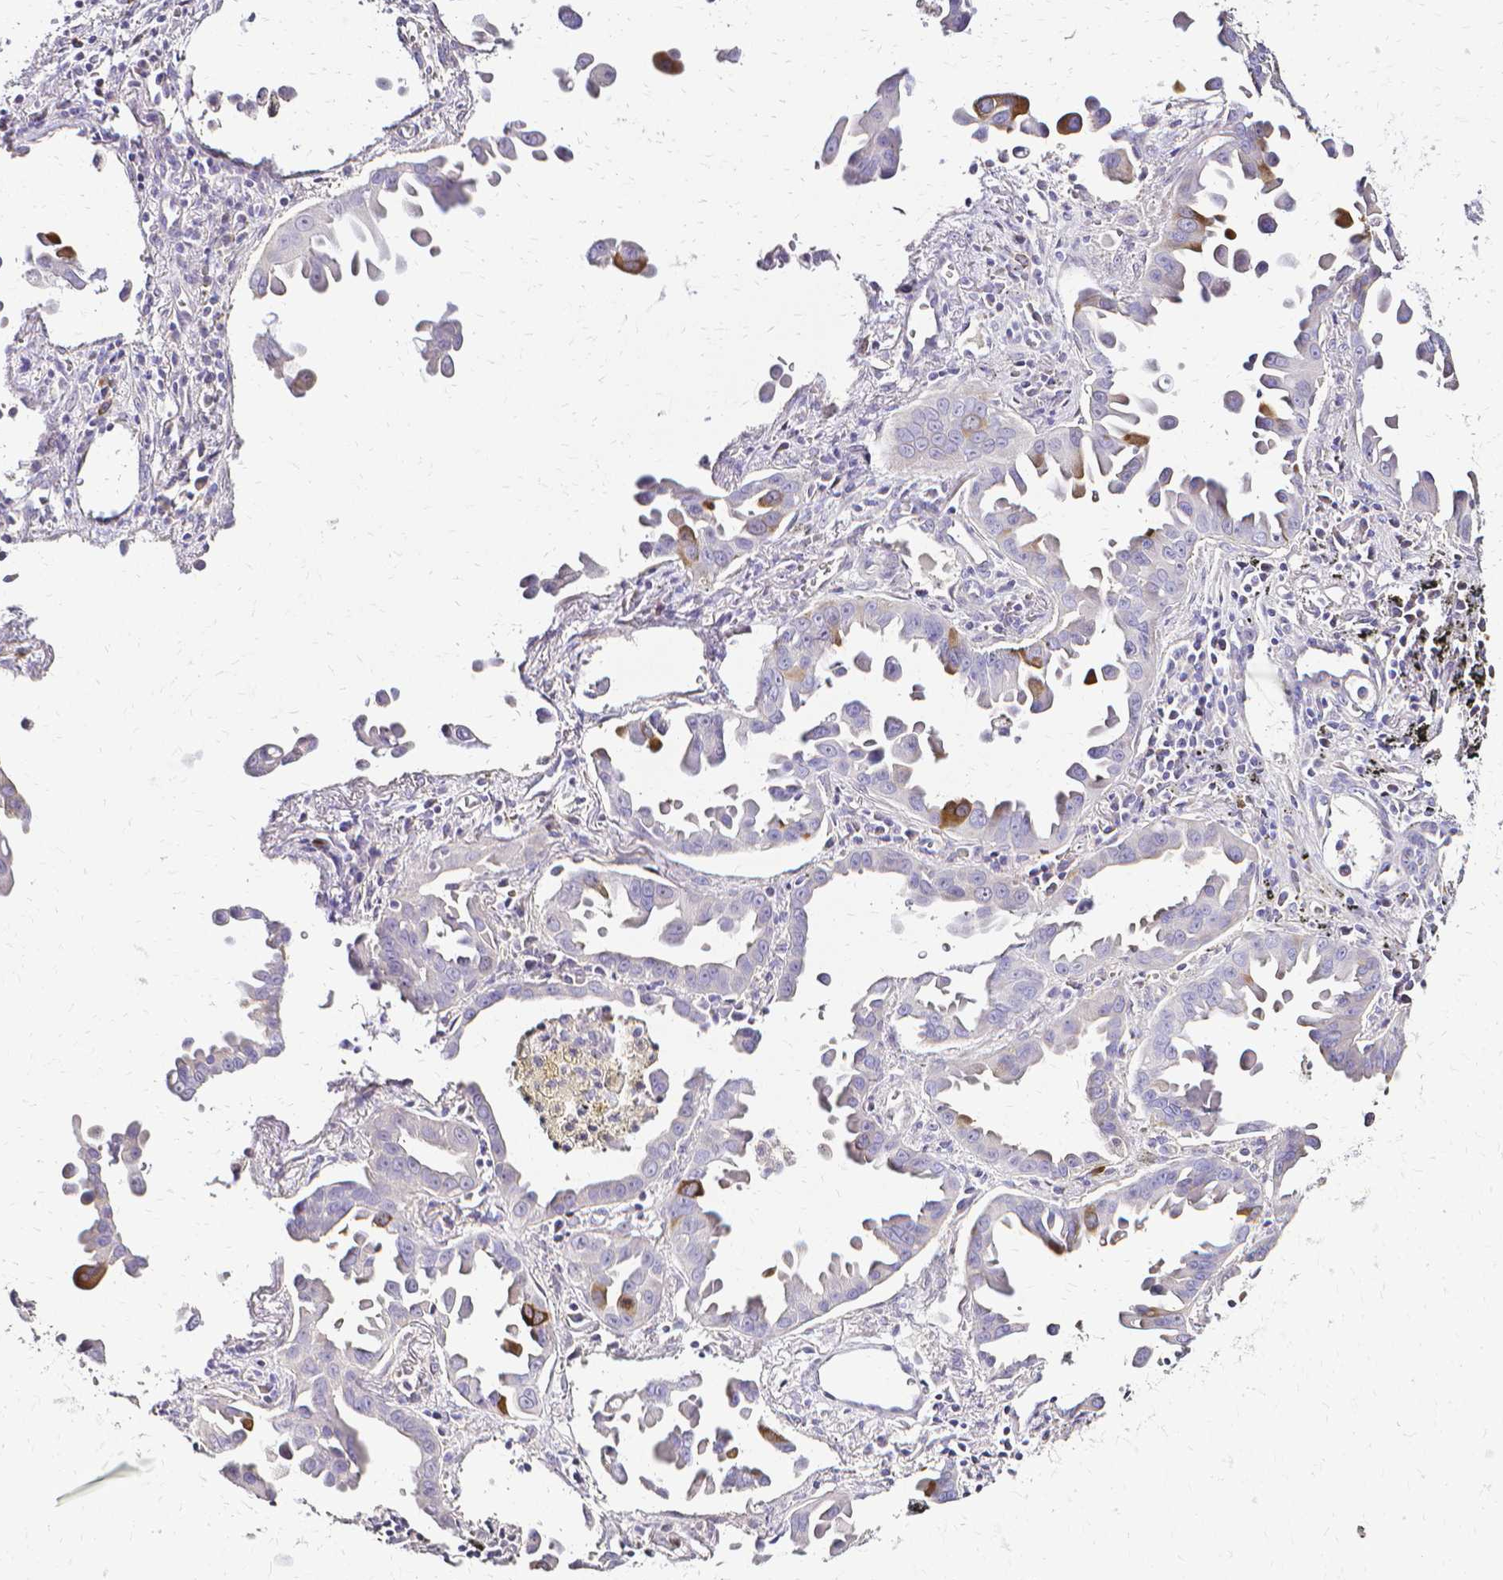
{"staining": {"intensity": "moderate", "quantity": "<25%", "location": "cytoplasmic/membranous"}, "tissue": "lung cancer", "cell_type": "Tumor cells", "image_type": "cancer", "snomed": [{"axis": "morphology", "description": "Adenocarcinoma, NOS"}, {"axis": "topography", "description": "Lung"}], "caption": "Human lung cancer (adenocarcinoma) stained for a protein (brown) displays moderate cytoplasmic/membranous positive expression in about <25% of tumor cells.", "gene": "CCNB1", "patient": {"sex": "male", "age": 68}}